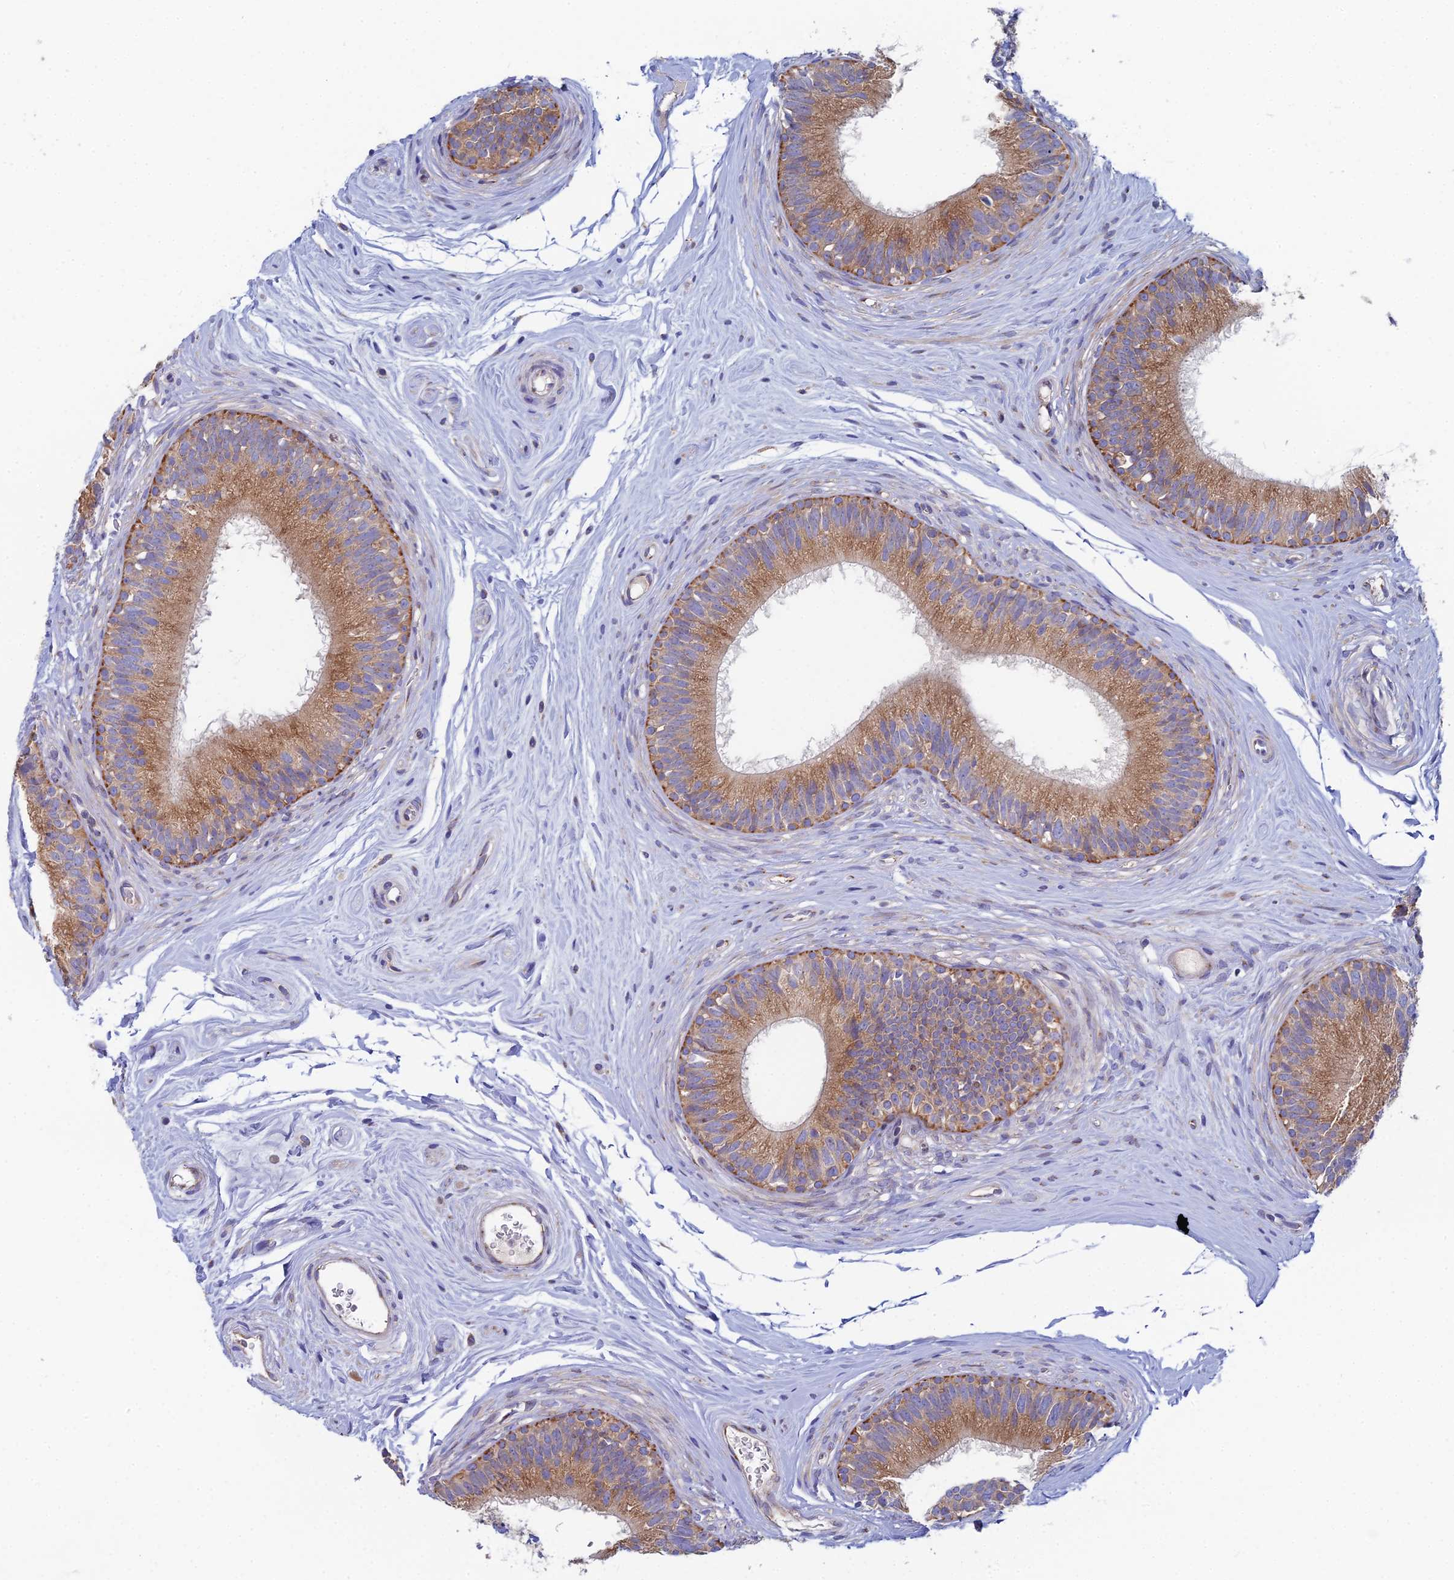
{"staining": {"intensity": "moderate", "quantity": ">75%", "location": "cytoplasmic/membranous"}, "tissue": "epididymis", "cell_type": "Glandular cells", "image_type": "normal", "snomed": [{"axis": "morphology", "description": "Normal tissue, NOS"}, {"axis": "topography", "description": "Epididymis"}], "caption": "Protein staining of benign epididymis shows moderate cytoplasmic/membranous staining in approximately >75% of glandular cells. Using DAB (brown) and hematoxylin (blue) stains, captured at high magnification using brightfield microscopy.", "gene": "CLCN3", "patient": {"sex": "male", "age": 33}}